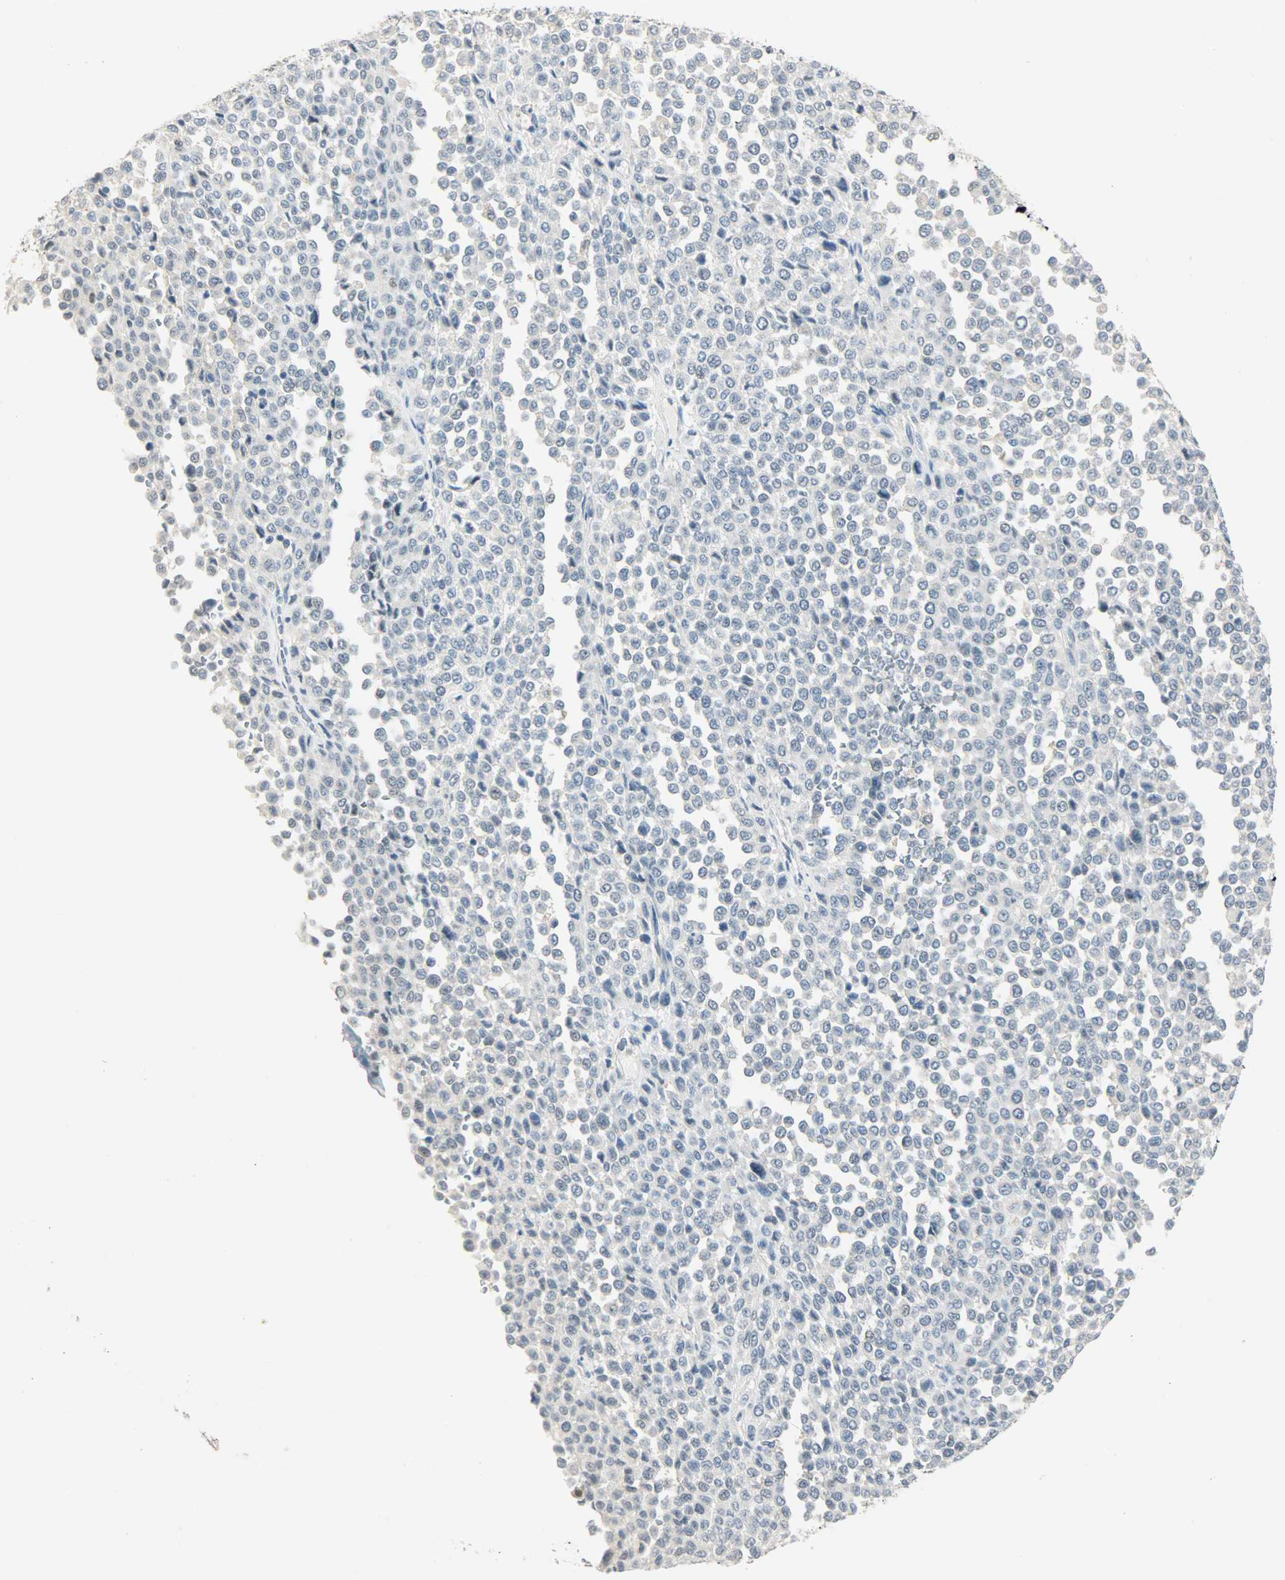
{"staining": {"intensity": "negative", "quantity": "none", "location": "none"}, "tissue": "melanoma", "cell_type": "Tumor cells", "image_type": "cancer", "snomed": [{"axis": "morphology", "description": "Malignant melanoma, Metastatic site"}, {"axis": "topography", "description": "Pancreas"}], "caption": "Tumor cells are negative for protein expression in human malignant melanoma (metastatic site).", "gene": "PPARG", "patient": {"sex": "female", "age": 30}}